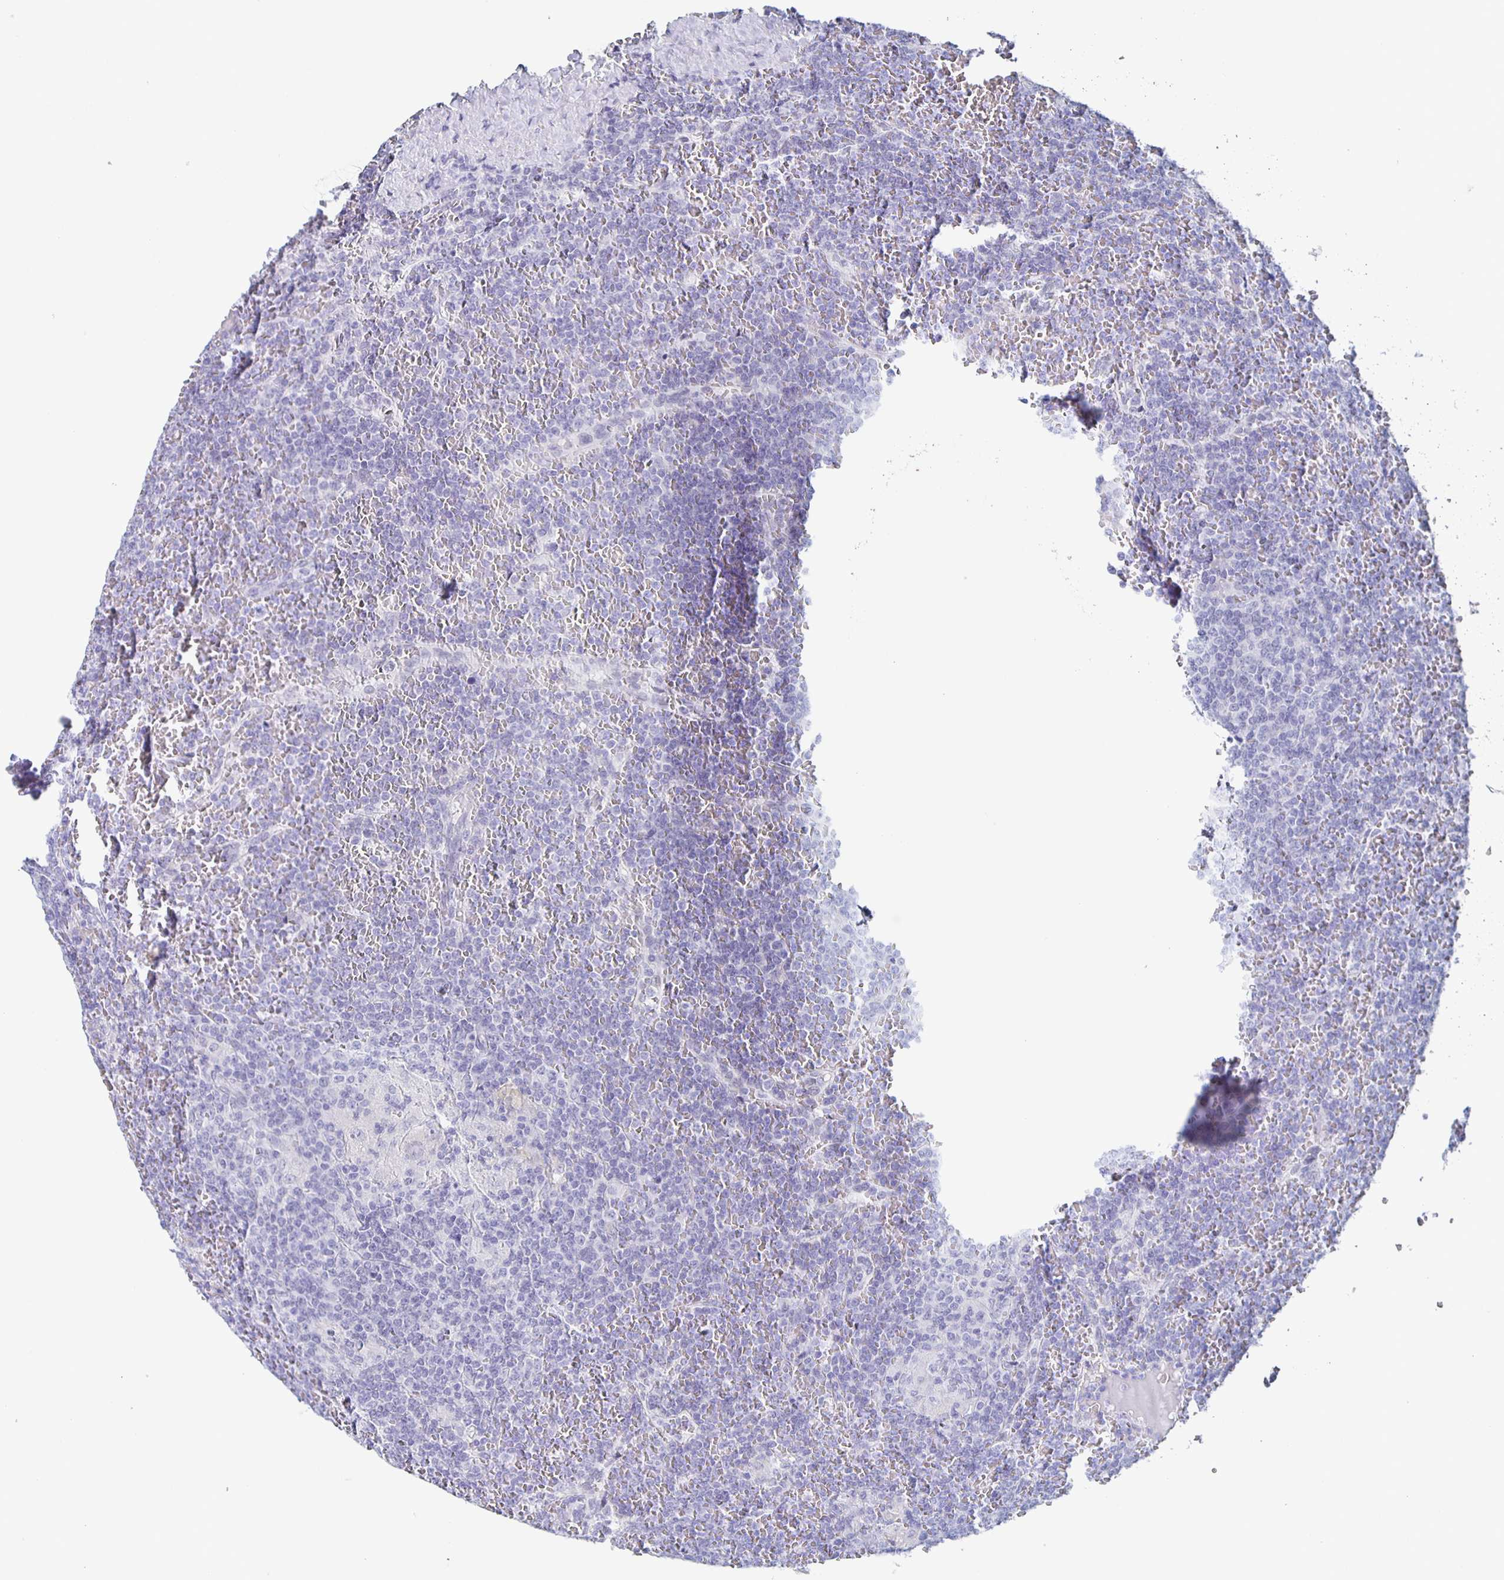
{"staining": {"intensity": "negative", "quantity": "none", "location": "none"}, "tissue": "lymphoma", "cell_type": "Tumor cells", "image_type": "cancer", "snomed": [{"axis": "morphology", "description": "Malignant lymphoma, non-Hodgkin's type, Low grade"}, {"axis": "topography", "description": "Spleen"}], "caption": "A photomicrograph of human low-grade malignant lymphoma, non-Hodgkin's type is negative for staining in tumor cells.", "gene": "CCDC17", "patient": {"sex": "female", "age": 19}}